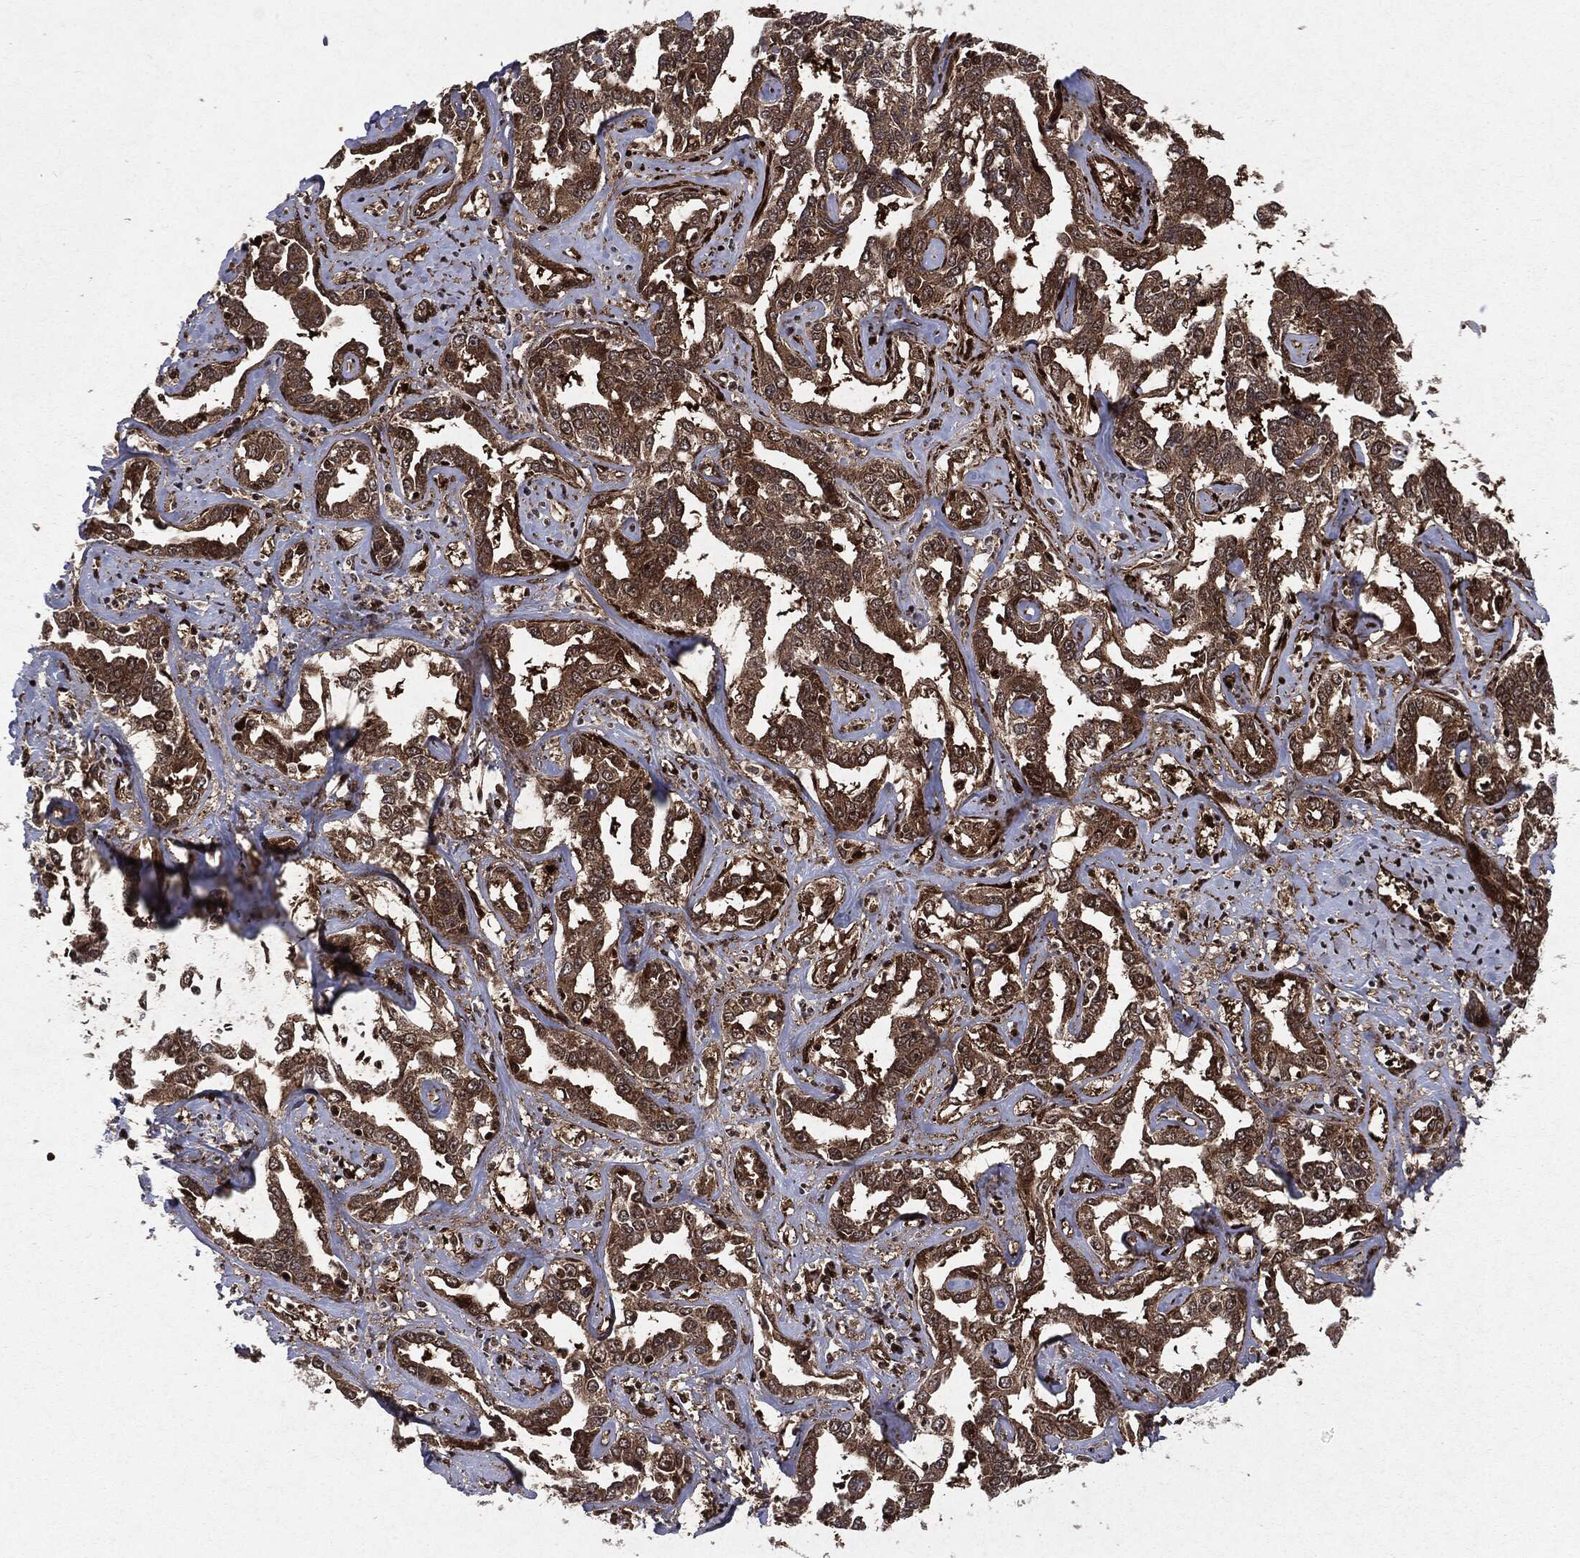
{"staining": {"intensity": "moderate", "quantity": ">75%", "location": "cytoplasmic/membranous"}, "tissue": "liver cancer", "cell_type": "Tumor cells", "image_type": "cancer", "snomed": [{"axis": "morphology", "description": "Cholangiocarcinoma"}, {"axis": "topography", "description": "Liver"}], "caption": "DAB immunohistochemical staining of liver cancer shows moderate cytoplasmic/membranous protein positivity in about >75% of tumor cells. (DAB (3,3'-diaminobenzidine) IHC, brown staining for protein, blue staining for nuclei).", "gene": "OTUB1", "patient": {"sex": "male", "age": 59}}